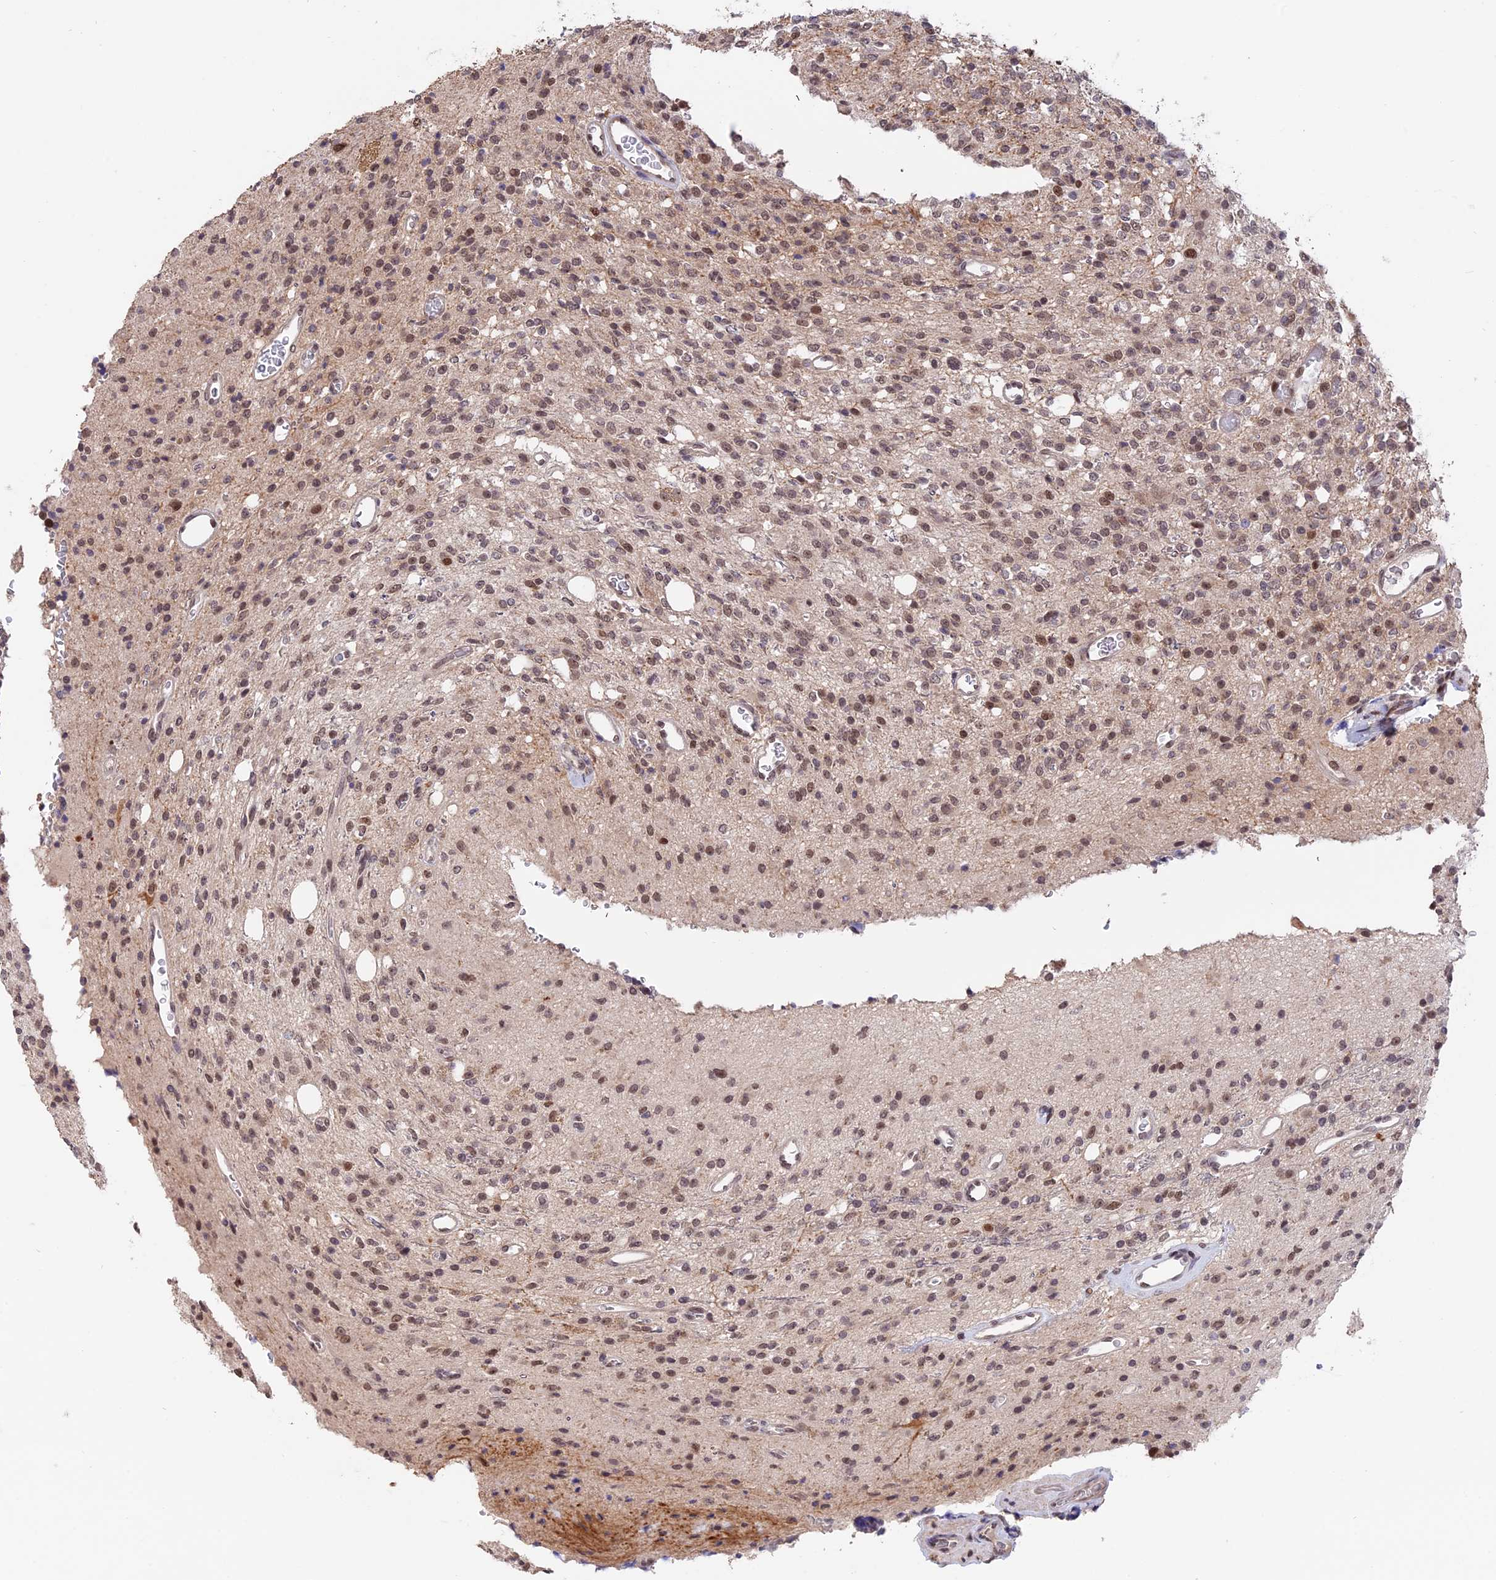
{"staining": {"intensity": "moderate", "quantity": ">75%", "location": "nuclear"}, "tissue": "glioma", "cell_type": "Tumor cells", "image_type": "cancer", "snomed": [{"axis": "morphology", "description": "Glioma, malignant, High grade"}, {"axis": "topography", "description": "Brain"}], "caption": "Immunohistochemical staining of human malignant glioma (high-grade) reveals medium levels of moderate nuclear protein positivity in about >75% of tumor cells.", "gene": "RFC5", "patient": {"sex": "male", "age": 34}}